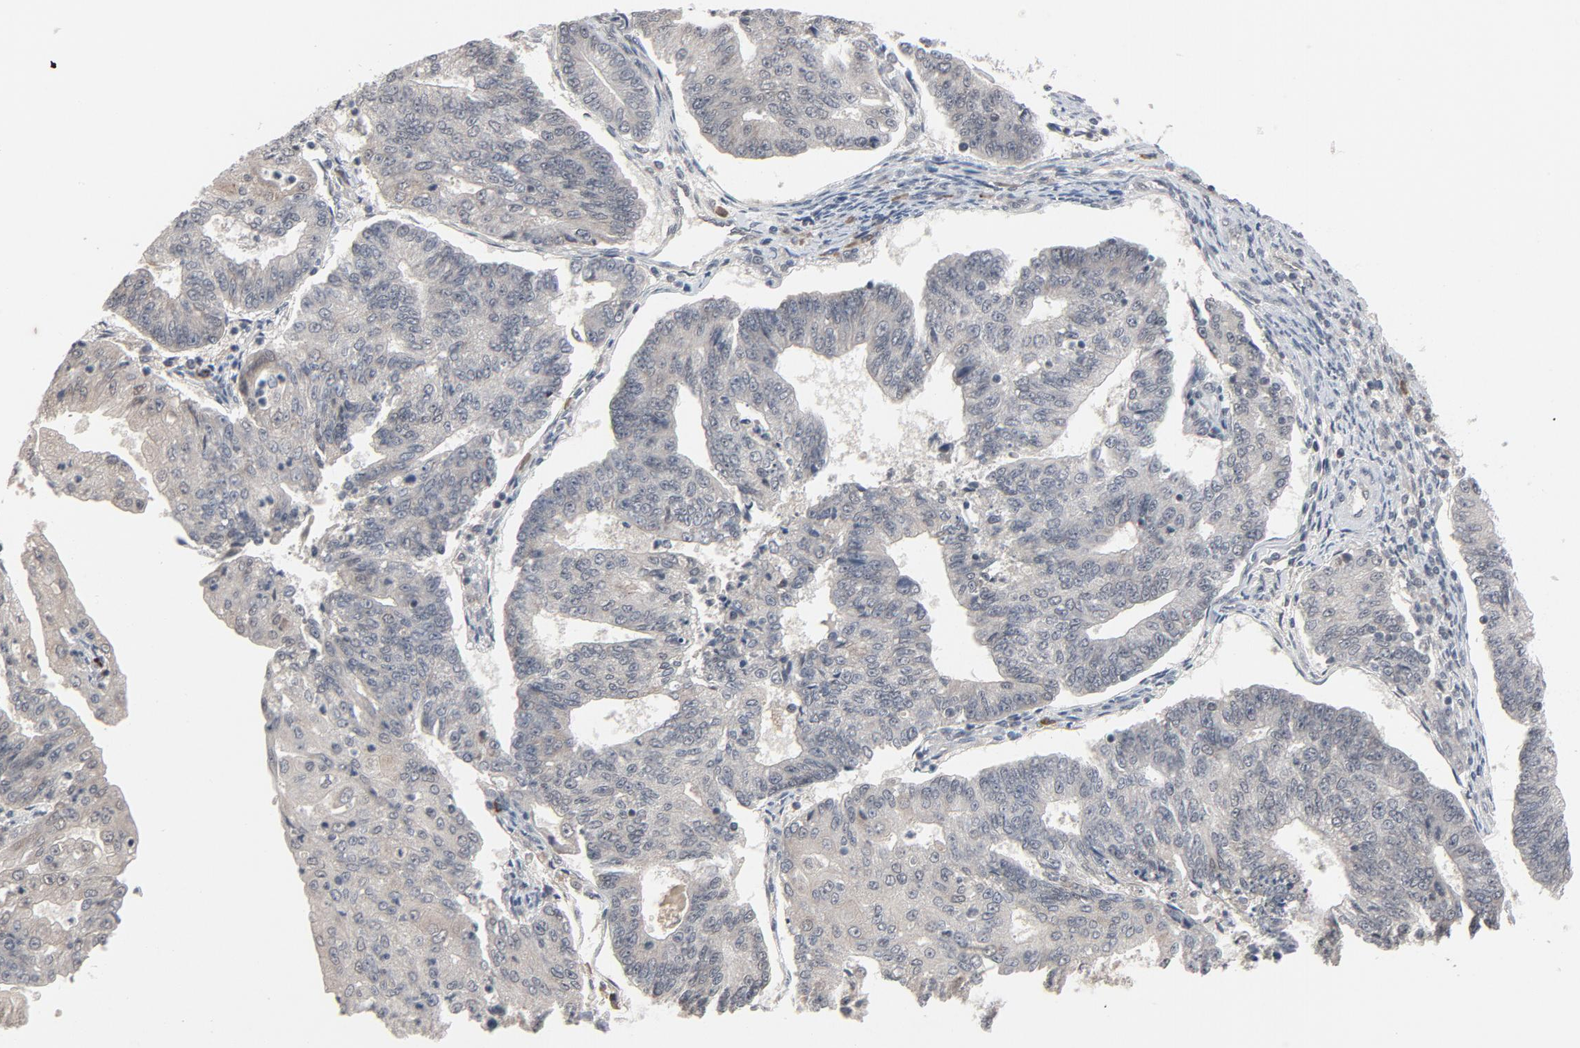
{"staining": {"intensity": "negative", "quantity": "none", "location": "none"}, "tissue": "endometrial cancer", "cell_type": "Tumor cells", "image_type": "cancer", "snomed": [{"axis": "morphology", "description": "Adenocarcinoma, NOS"}, {"axis": "topography", "description": "Endometrium"}], "caption": "Endometrial adenocarcinoma was stained to show a protein in brown. There is no significant expression in tumor cells.", "gene": "MT3", "patient": {"sex": "female", "age": 56}}